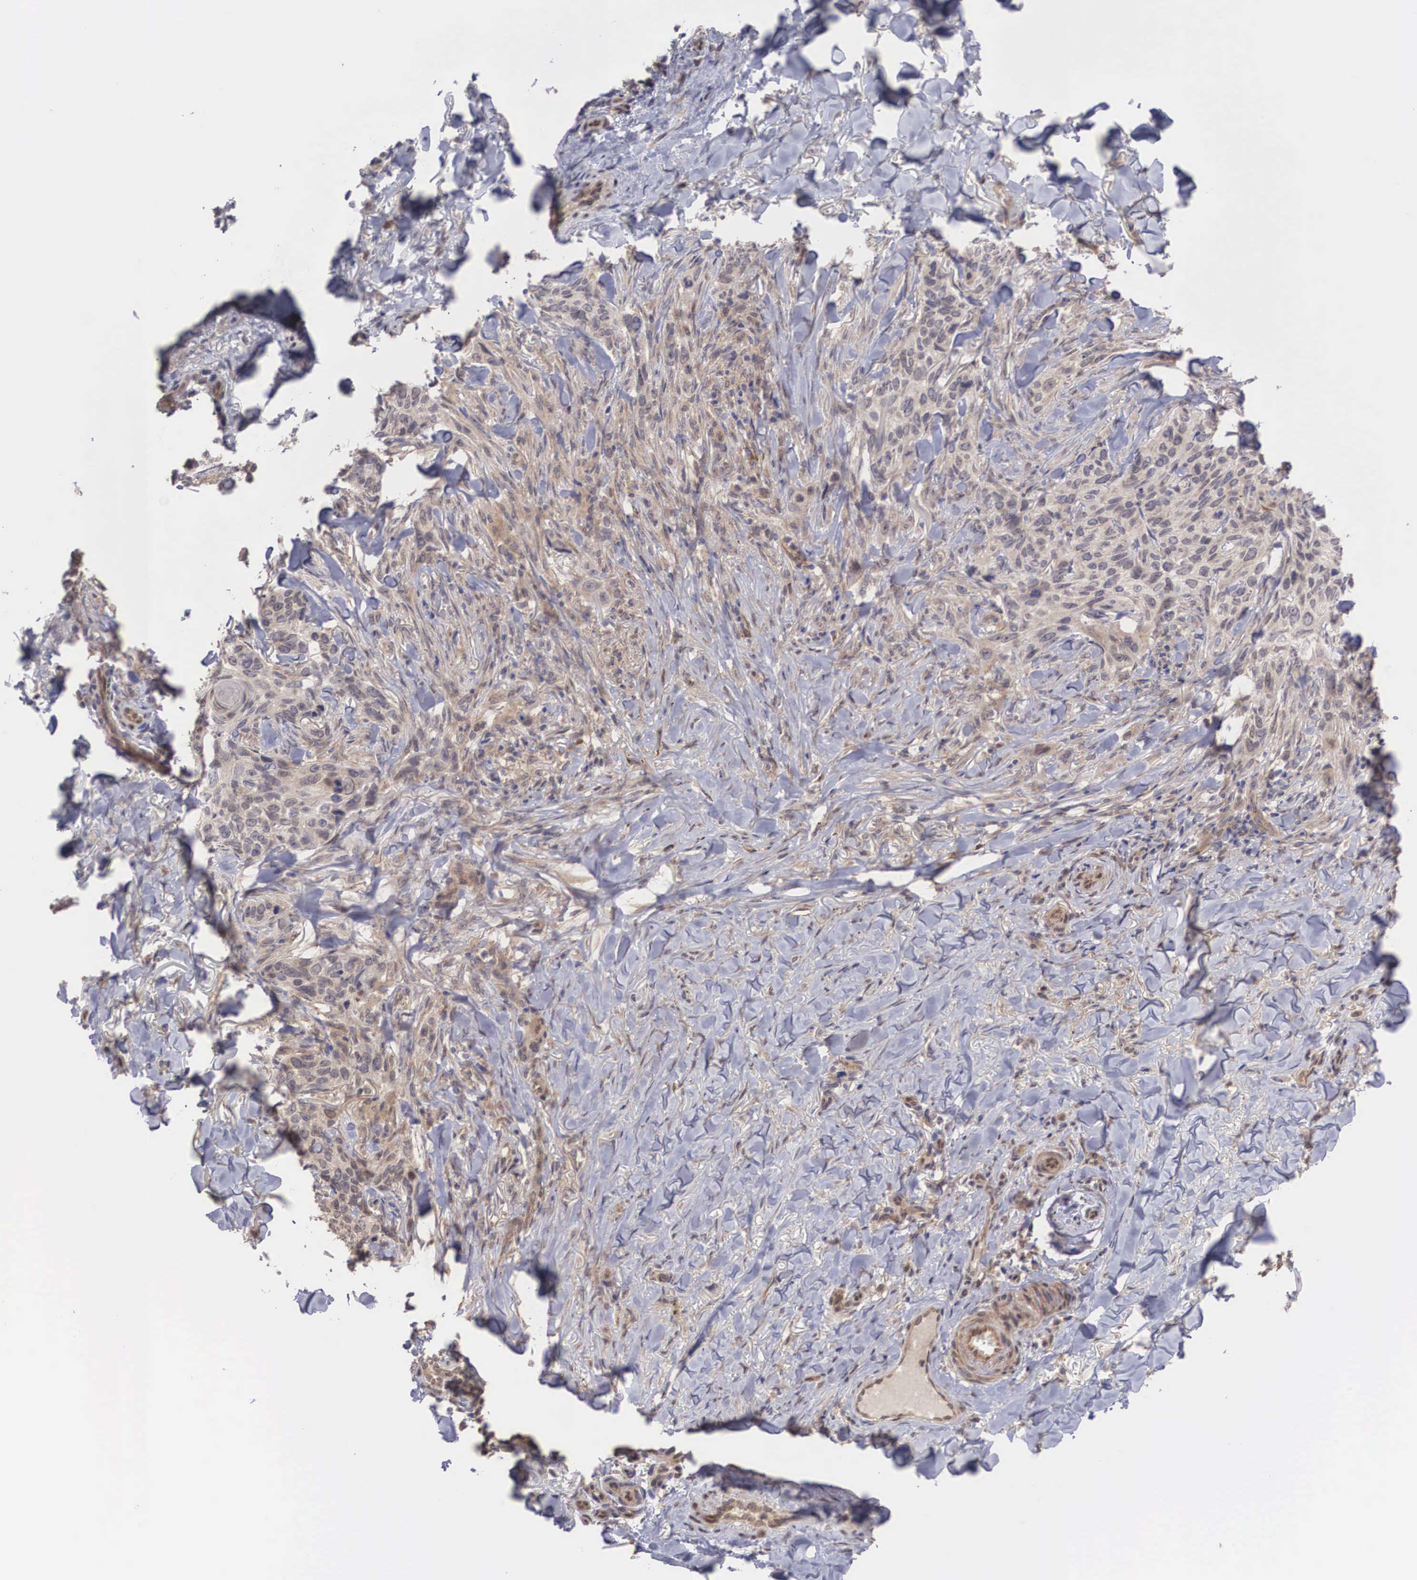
{"staining": {"intensity": "weak", "quantity": "25%-75%", "location": "cytoplasmic/membranous,nuclear"}, "tissue": "skin cancer", "cell_type": "Tumor cells", "image_type": "cancer", "snomed": [{"axis": "morphology", "description": "Normal tissue, NOS"}, {"axis": "morphology", "description": "Basal cell carcinoma"}, {"axis": "topography", "description": "Skin"}], "caption": "Human skin cancer (basal cell carcinoma) stained with a protein marker displays weak staining in tumor cells.", "gene": "DNAJB7", "patient": {"sex": "male", "age": 81}}